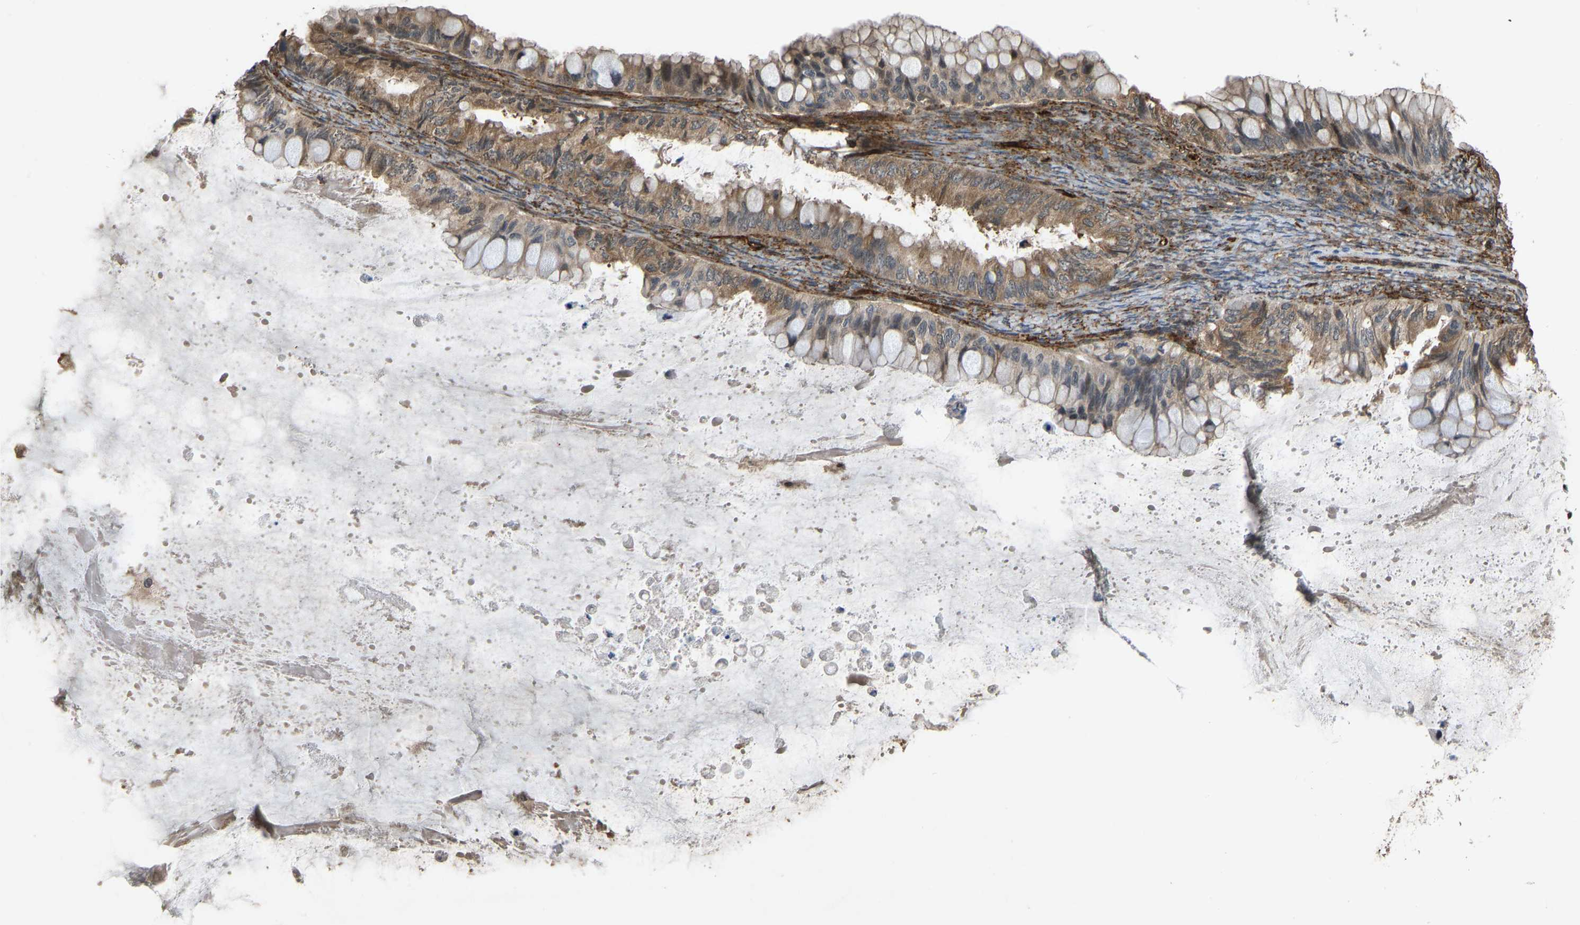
{"staining": {"intensity": "moderate", "quantity": ">75%", "location": "cytoplasmic/membranous"}, "tissue": "ovarian cancer", "cell_type": "Tumor cells", "image_type": "cancer", "snomed": [{"axis": "morphology", "description": "Cystadenocarcinoma, mucinous, NOS"}, {"axis": "topography", "description": "Ovary"}], "caption": "Protein staining shows moderate cytoplasmic/membranous staining in approximately >75% of tumor cells in ovarian cancer. (Stains: DAB (3,3'-diaminobenzidine) in brown, nuclei in blue, Microscopy: brightfield microscopy at high magnification).", "gene": "CCT8", "patient": {"sex": "female", "age": 80}}